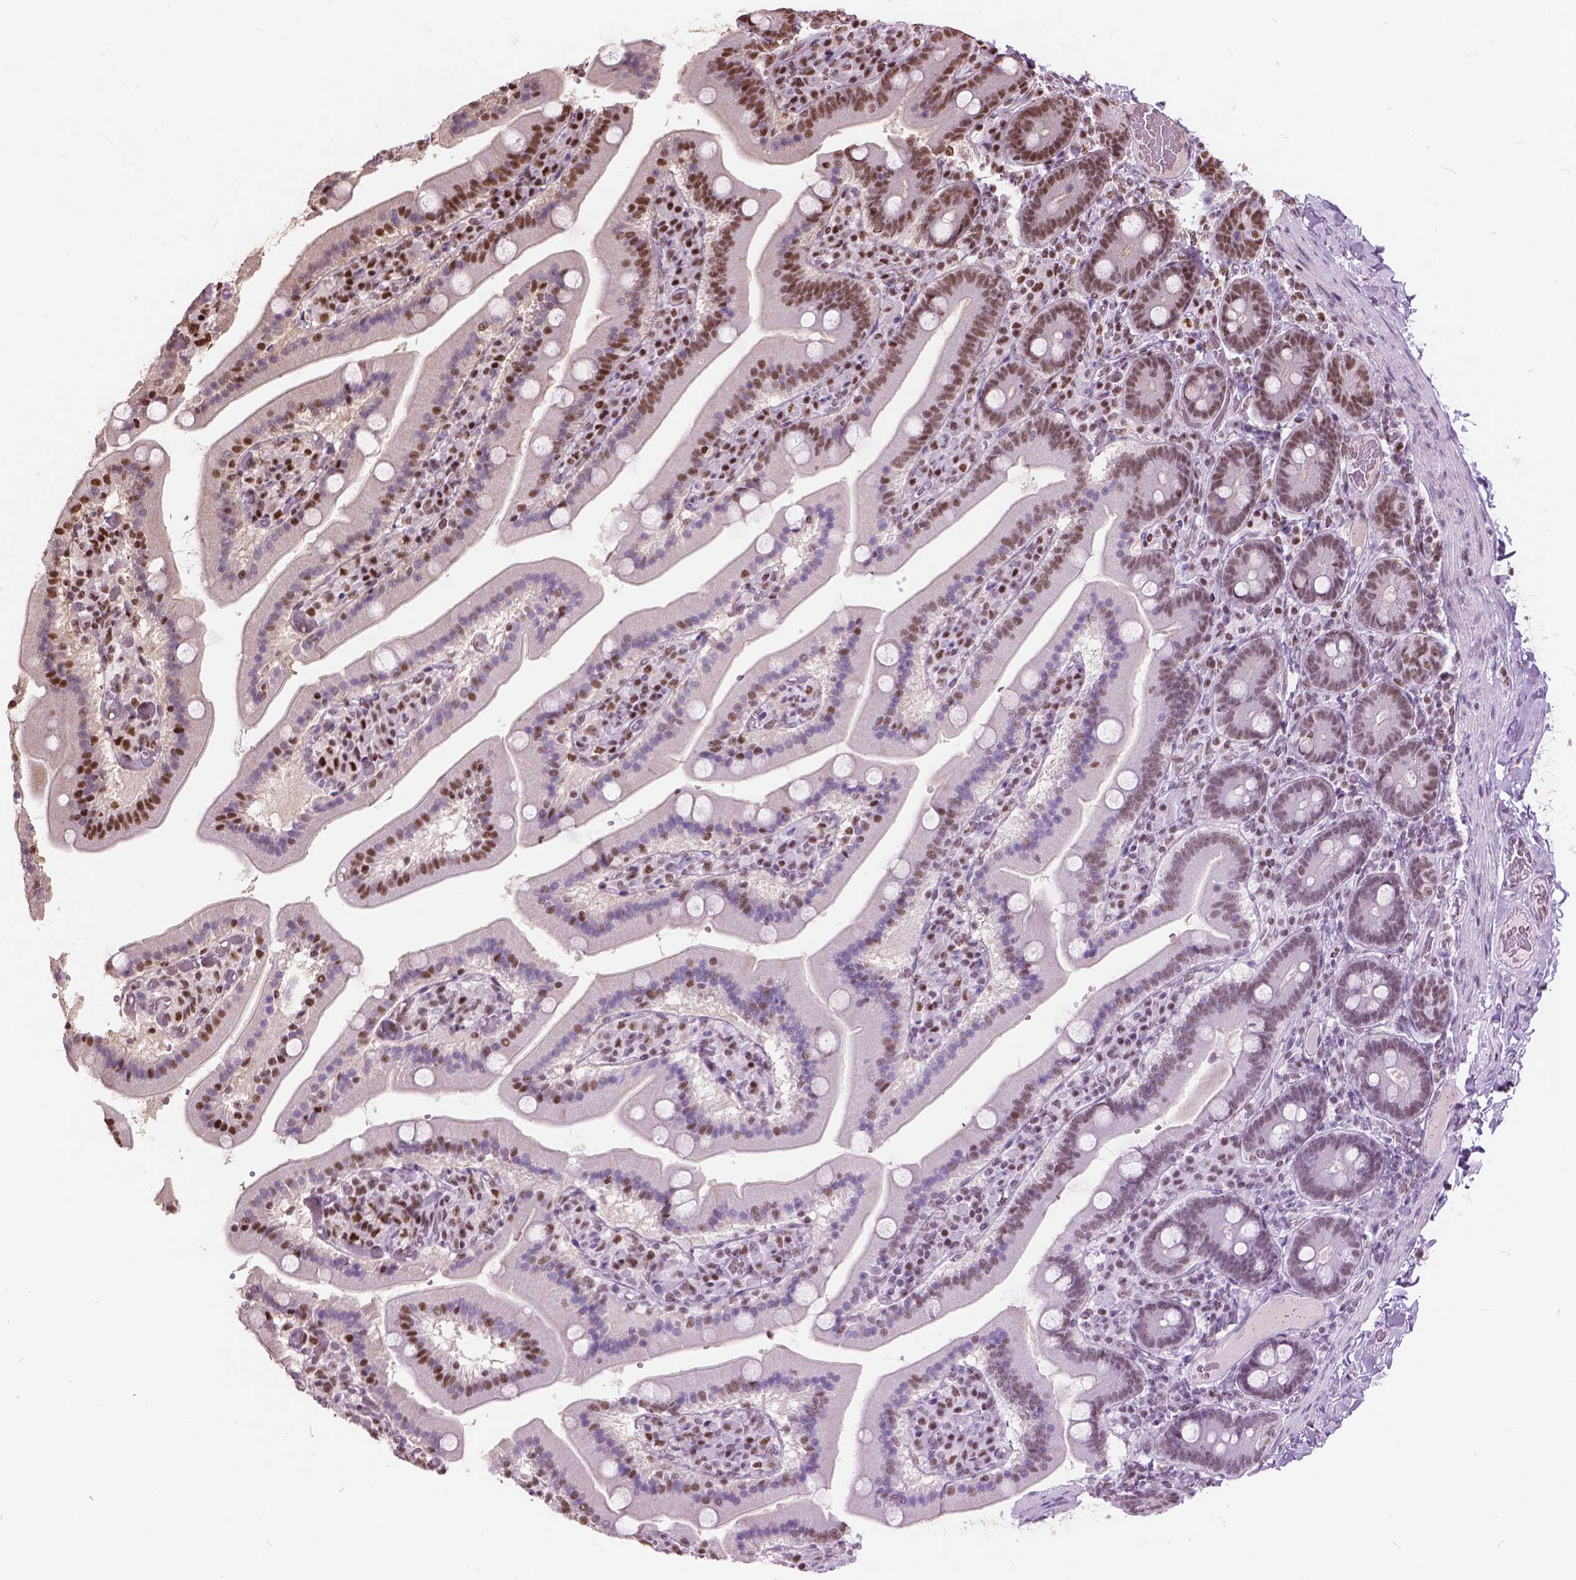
{"staining": {"intensity": "moderate", "quantity": "25%-75%", "location": "nuclear"}, "tissue": "duodenum", "cell_type": "Glandular cells", "image_type": "normal", "snomed": [{"axis": "morphology", "description": "Normal tissue, NOS"}, {"axis": "topography", "description": "Duodenum"}], "caption": "Brown immunohistochemical staining in normal duodenum displays moderate nuclear expression in approximately 25%-75% of glandular cells. The staining was performed using DAB (3,3'-diaminobenzidine) to visualize the protein expression in brown, while the nuclei were stained in blue with hematoxylin (Magnification: 20x).", "gene": "ANP32A", "patient": {"sex": "female", "age": 62}}